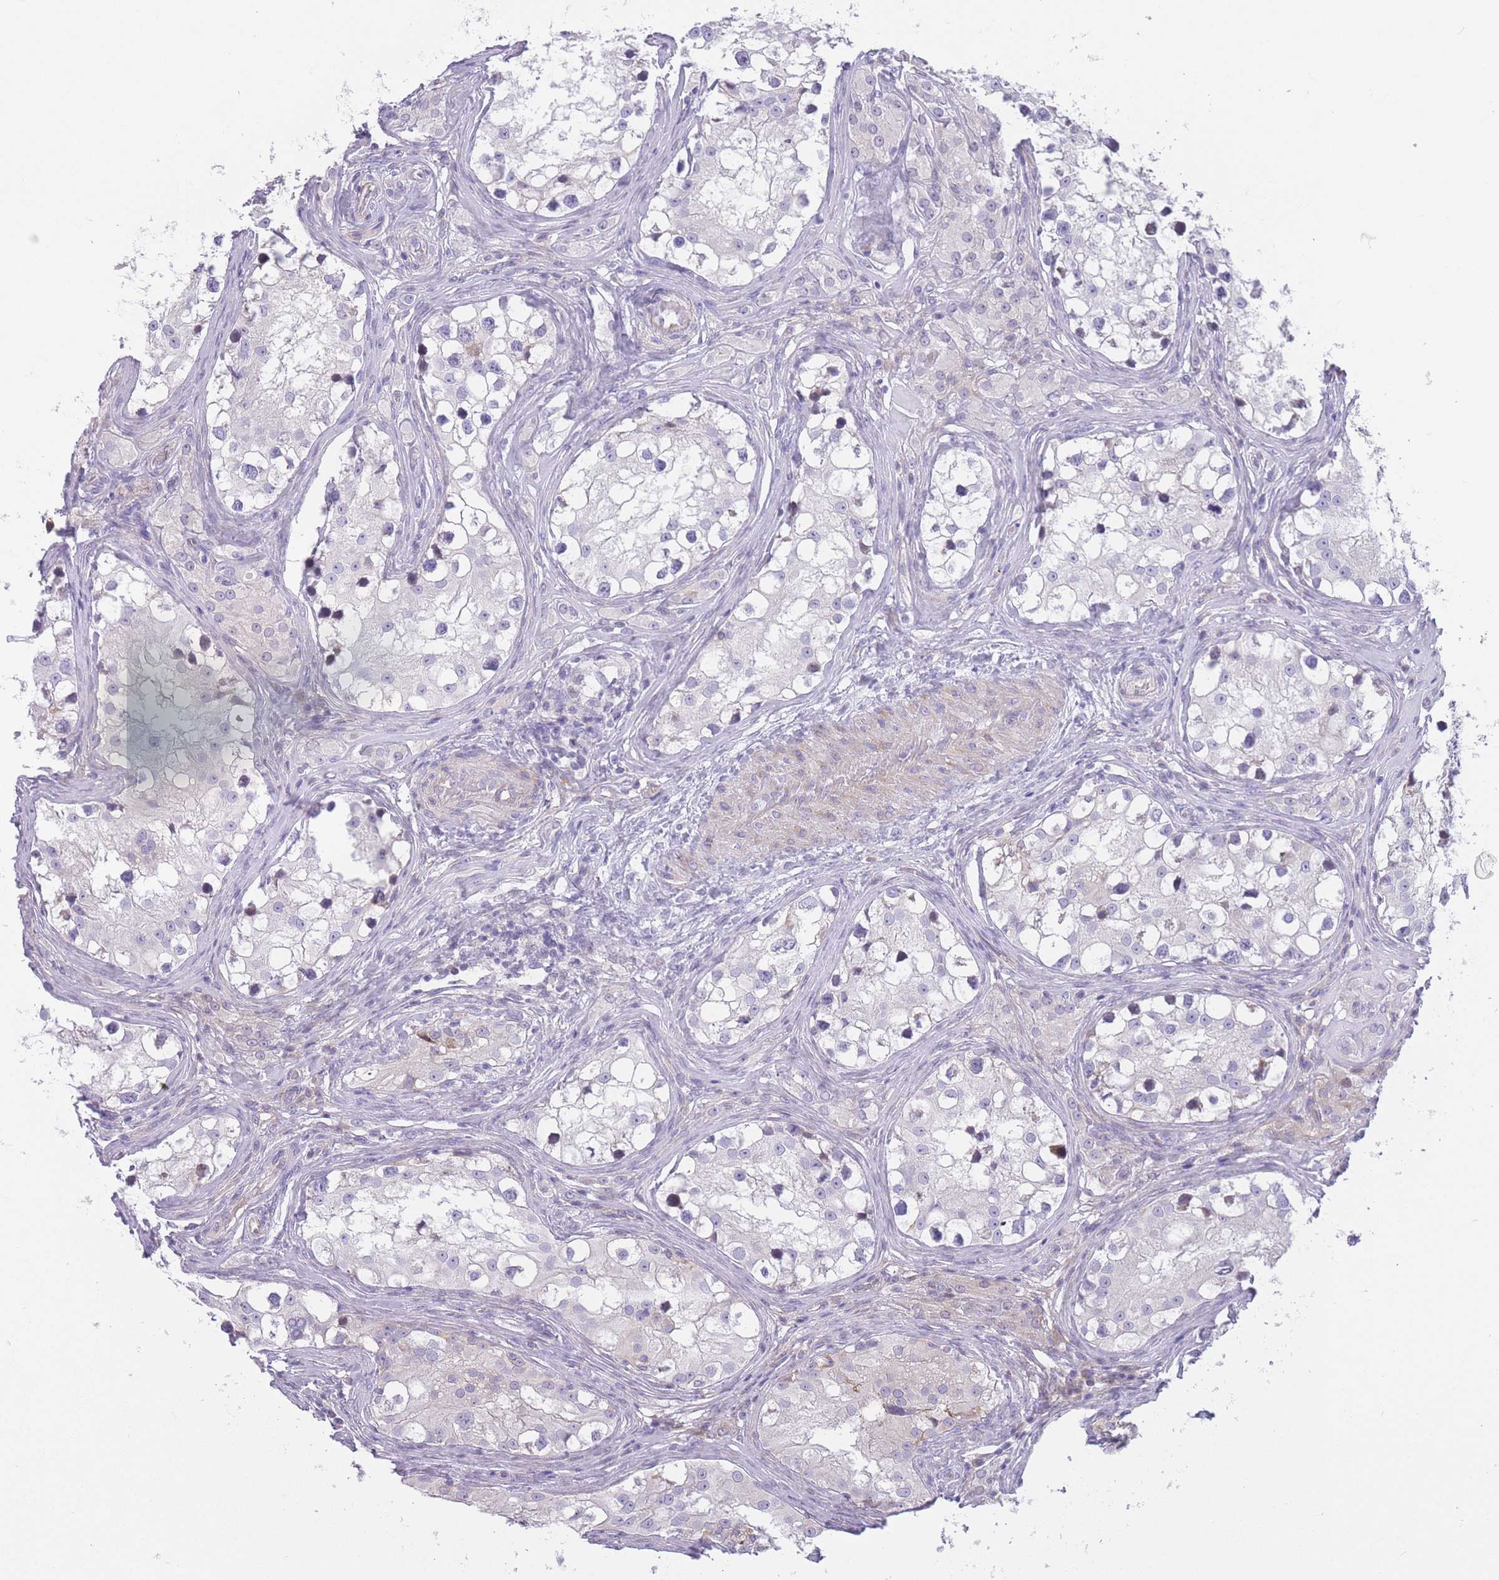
{"staining": {"intensity": "negative", "quantity": "none", "location": "none"}, "tissue": "testis cancer", "cell_type": "Tumor cells", "image_type": "cancer", "snomed": [{"axis": "morphology", "description": "Carcinoma, Embryonal, NOS"}, {"axis": "topography", "description": "Testis"}], "caption": "Embryonal carcinoma (testis) stained for a protein using IHC exhibits no positivity tumor cells.", "gene": "IMPG1", "patient": {"sex": "male", "age": 31}}